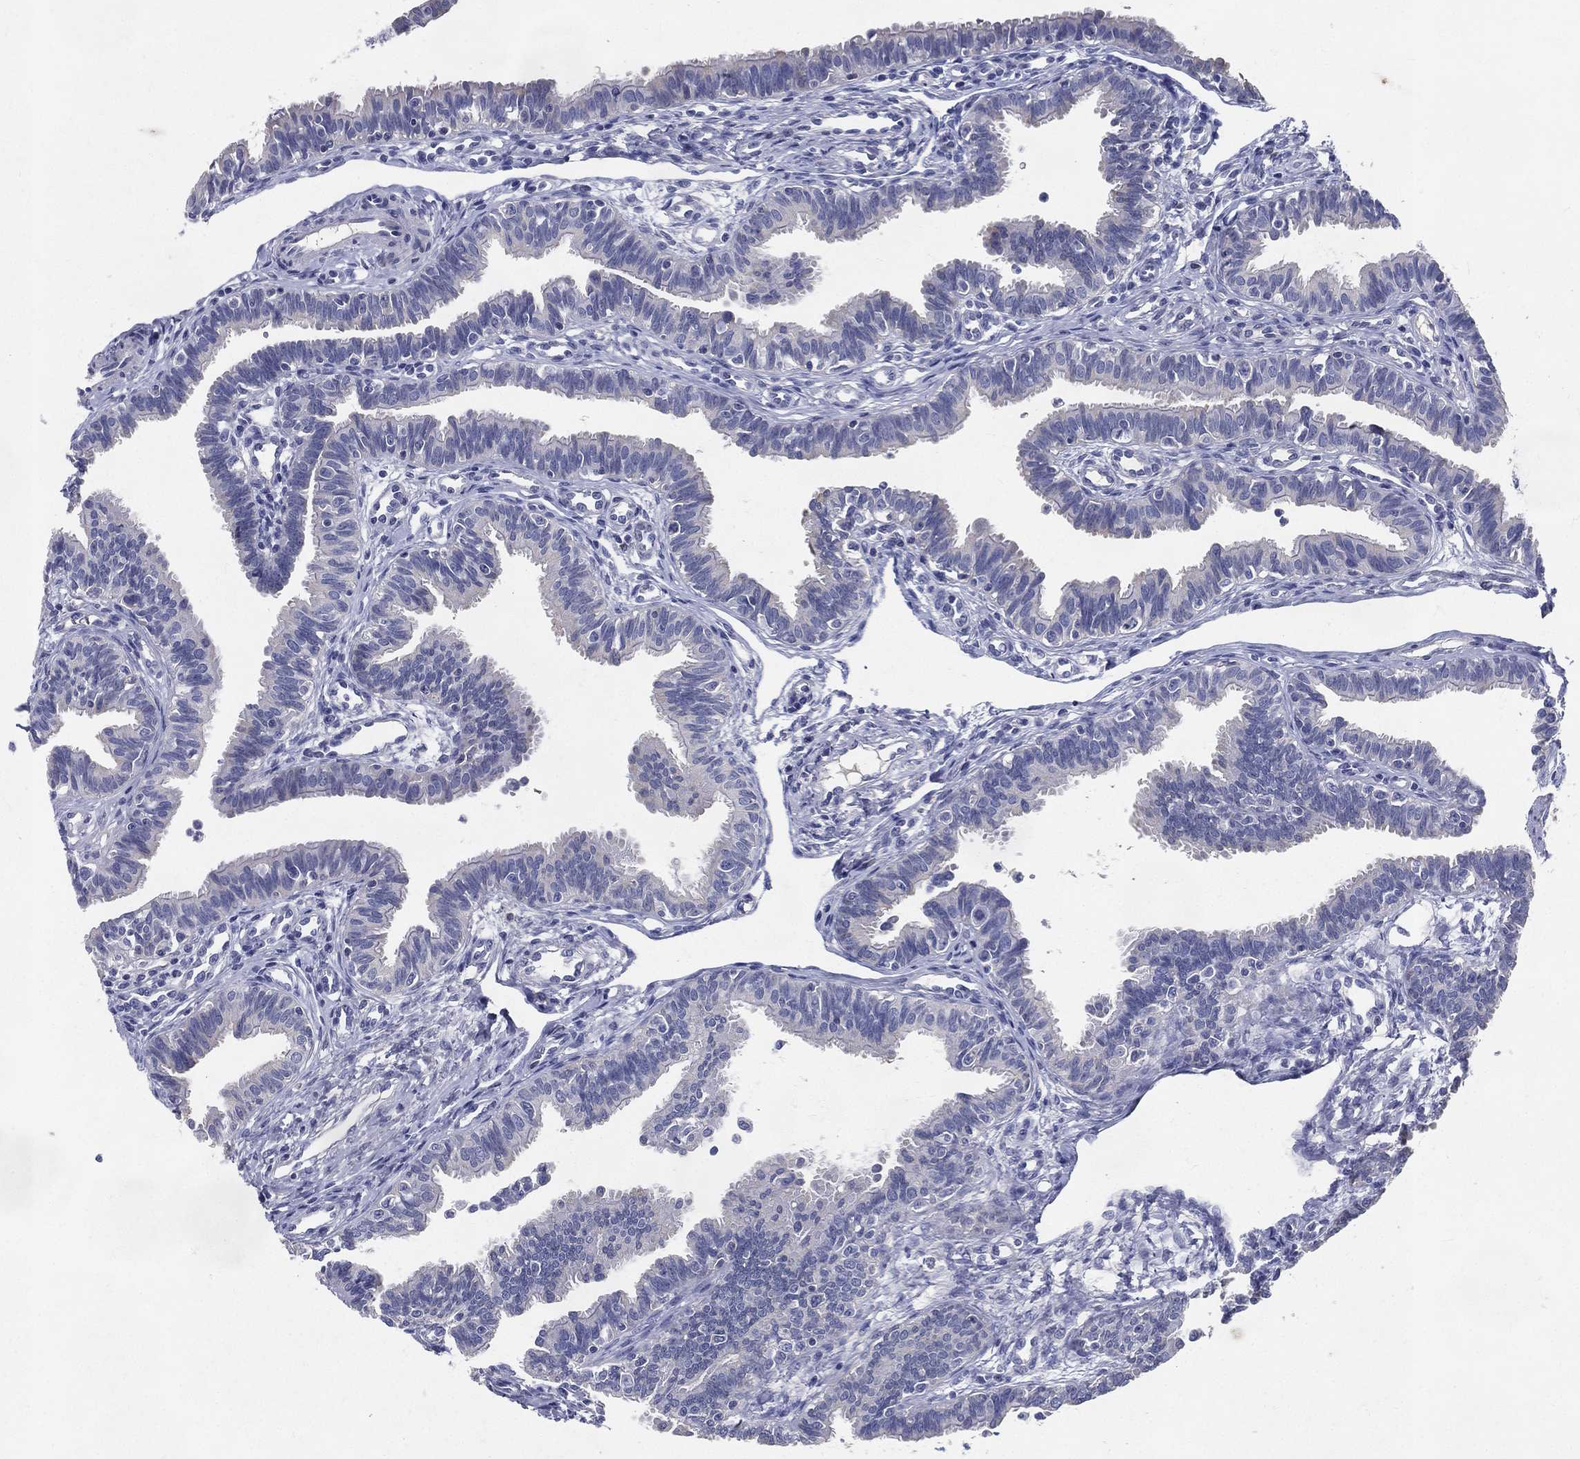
{"staining": {"intensity": "negative", "quantity": "none", "location": "none"}, "tissue": "fallopian tube", "cell_type": "Glandular cells", "image_type": "normal", "snomed": [{"axis": "morphology", "description": "Normal tissue, NOS"}, {"axis": "topography", "description": "Fallopian tube"}], "caption": "Photomicrograph shows no protein positivity in glandular cells of unremarkable fallopian tube.", "gene": "RGS13", "patient": {"sex": "female", "age": 36}}